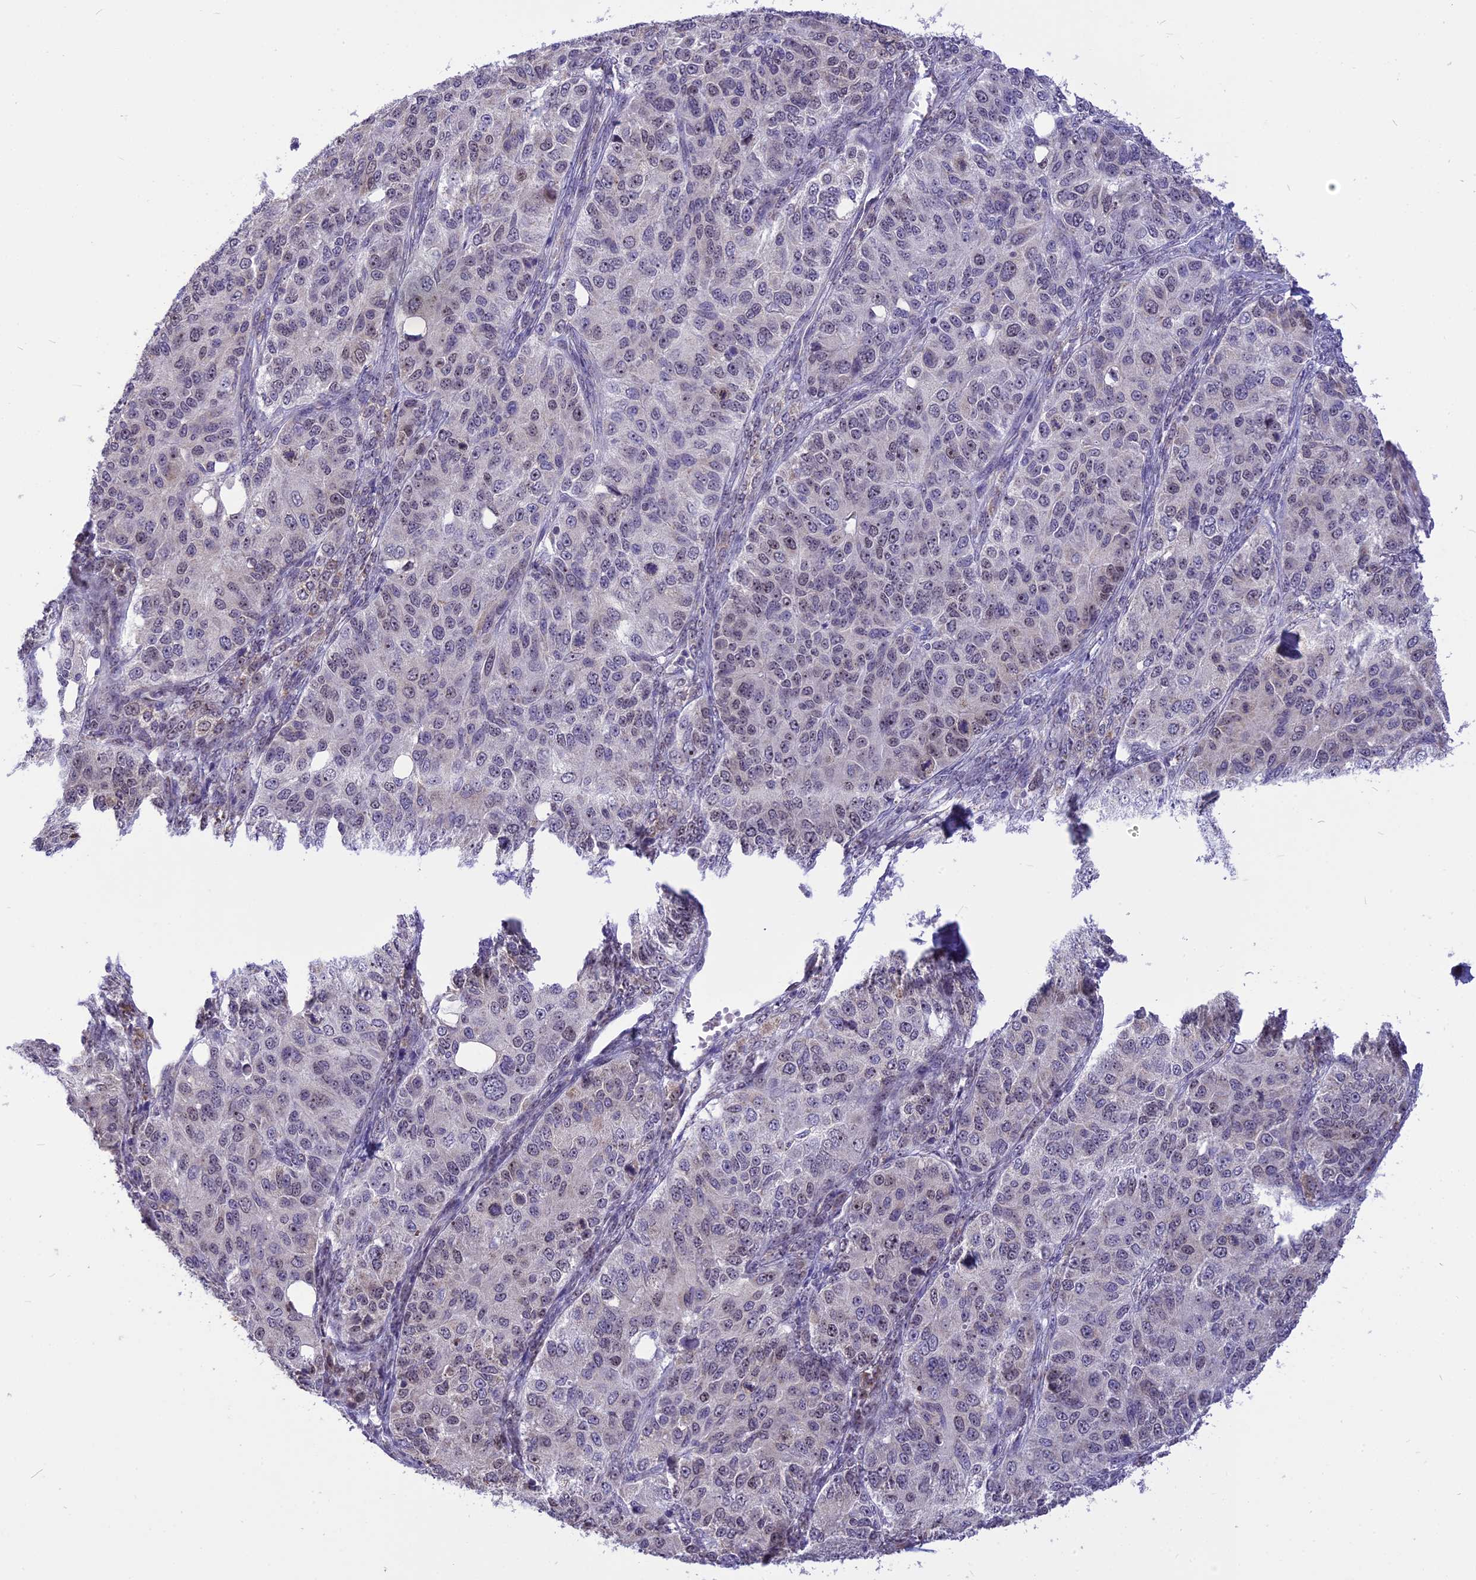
{"staining": {"intensity": "weak", "quantity": "25%-75%", "location": "nuclear"}, "tissue": "ovarian cancer", "cell_type": "Tumor cells", "image_type": "cancer", "snomed": [{"axis": "morphology", "description": "Carcinoma, endometroid"}, {"axis": "topography", "description": "Ovary"}], "caption": "Immunohistochemistry (IHC) of ovarian cancer (endometroid carcinoma) displays low levels of weak nuclear staining in about 25%-75% of tumor cells. (Brightfield microscopy of DAB IHC at high magnification).", "gene": "CMSS1", "patient": {"sex": "female", "age": 51}}